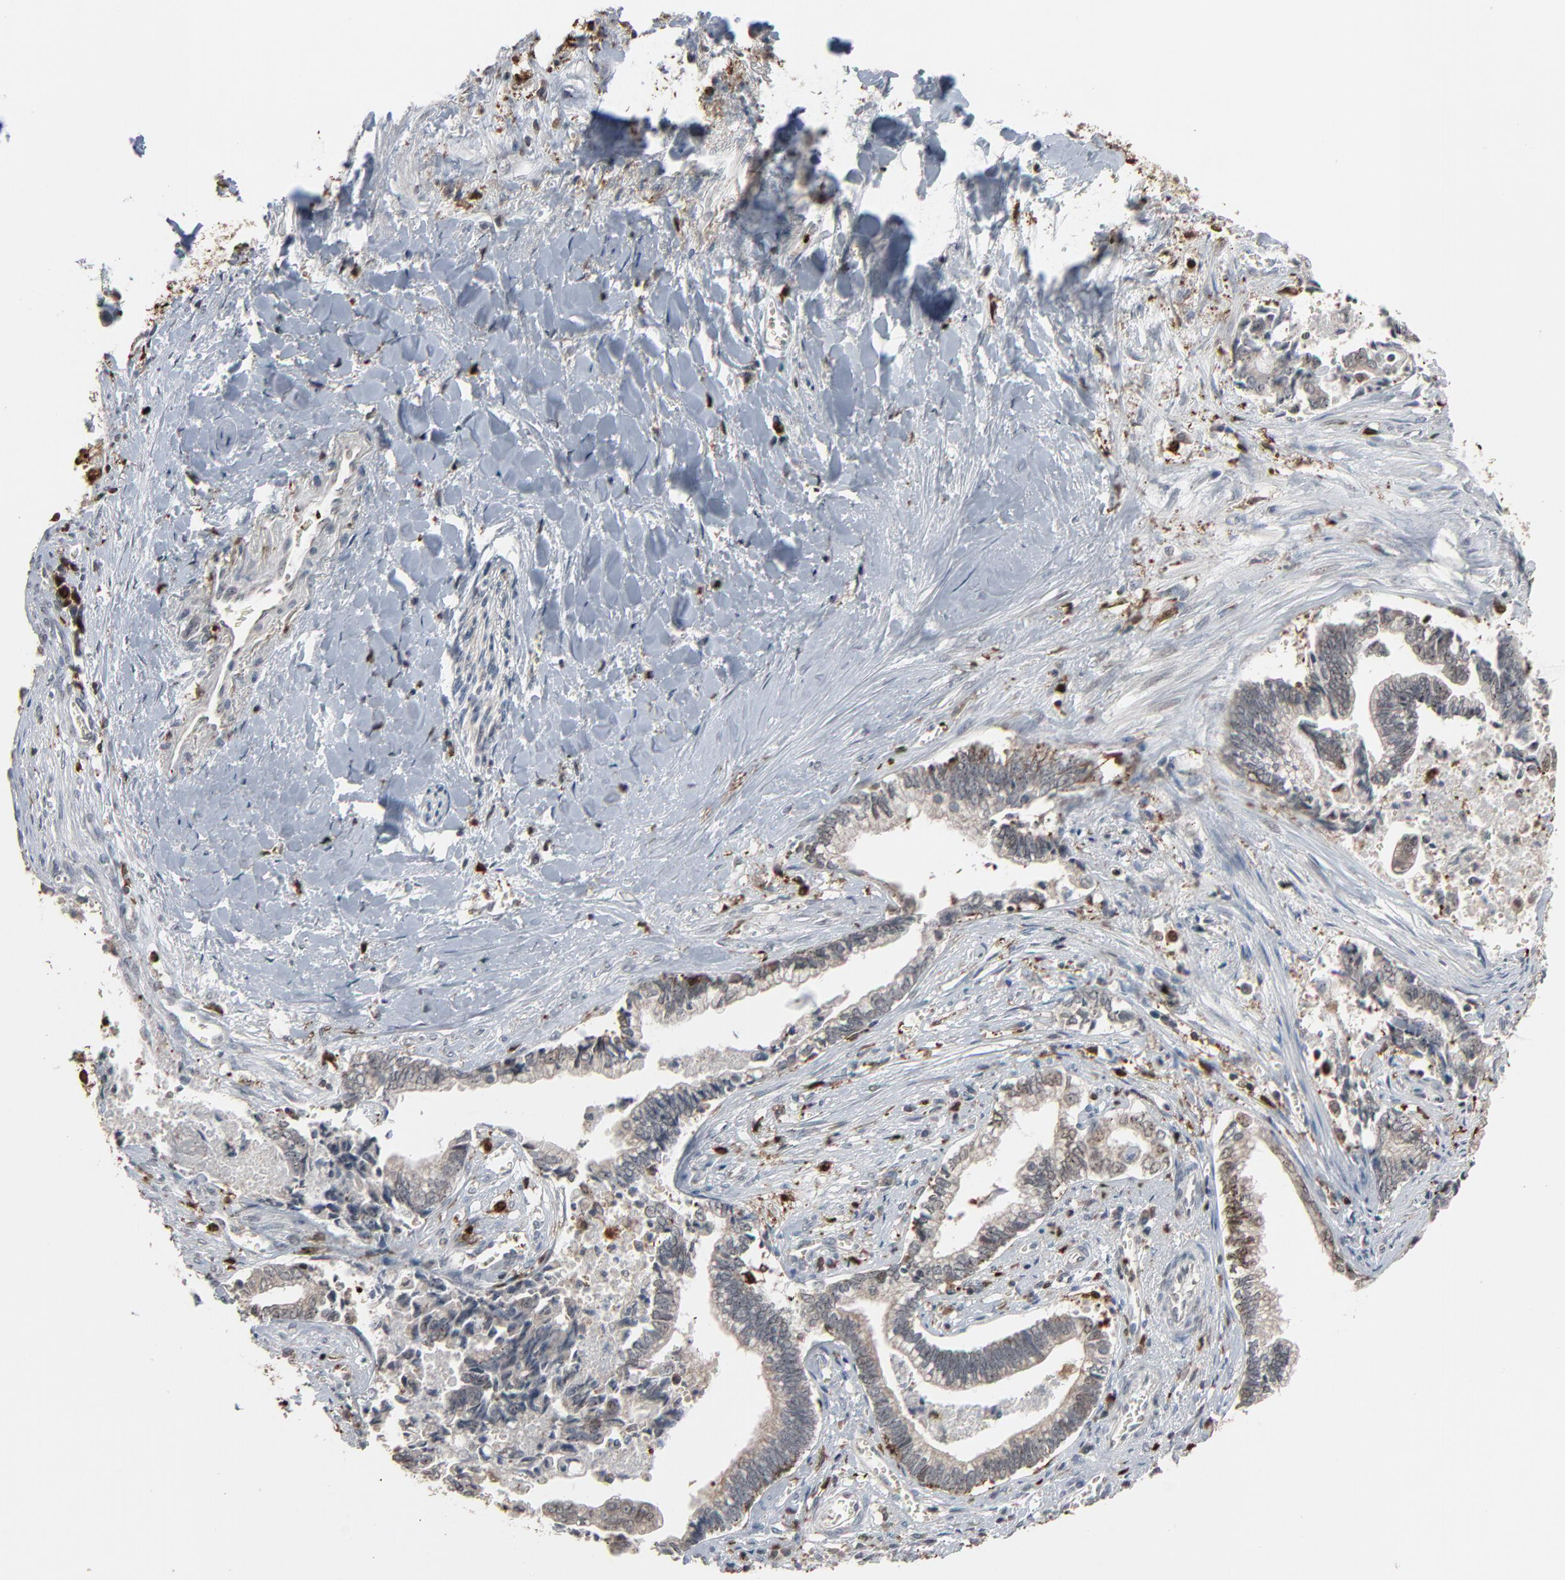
{"staining": {"intensity": "weak", "quantity": "<25%", "location": "cytoplasmic/membranous"}, "tissue": "liver cancer", "cell_type": "Tumor cells", "image_type": "cancer", "snomed": [{"axis": "morphology", "description": "Cholangiocarcinoma"}, {"axis": "topography", "description": "Liver"}], "caption": "Tumor cells are negative for protein expression in human cholangiocarcinoma (liver). (DAB (3,3'-diaminobenzidine) immunohistochemistry visualized using brightfield microscopy, high magnification).", "gene": "DOCK8", "patient": {"sex": "male", "age": 57}}